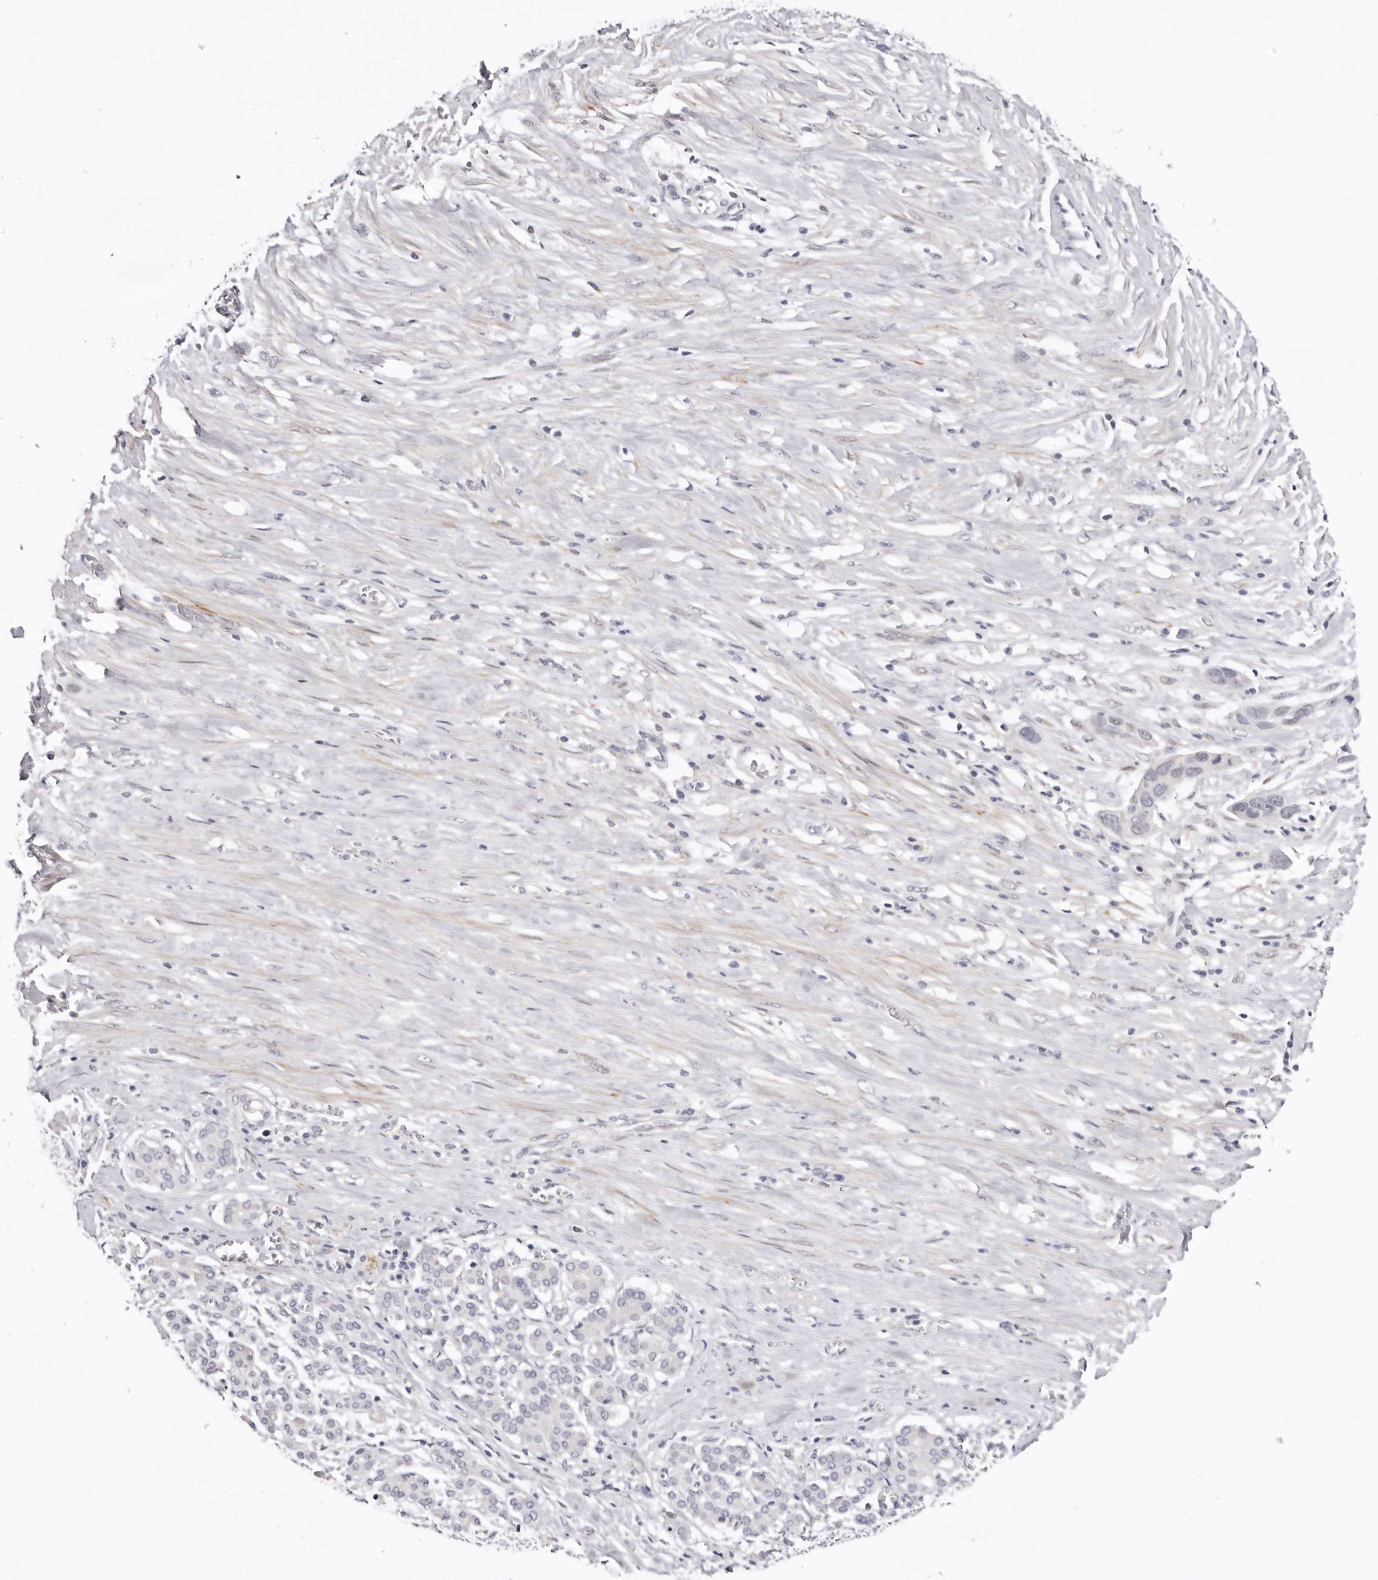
{"staining": {"intensity": "negative", "quantity": "none", "location": "none"}, "tissue": "pancreatic cancer", "cell_type": "Tumor cells", "image_type": "cancer", "snomed": [{"axis": "morphology", "description": "Adenocarcinoma, NOS"}, {"axis": "topography", "description": "Pancreas"}], "caption": "High magnification brightfield microscopy of pancreatic cancer (adenocarcinoma) stained with DAB (3,3'-diaminobenzidine) (brown) and counterstained with hematoxylin (blue): tumor cells show no significant expression.", "gene": "LMLN", "patient": {"sex": "female", "age": 60}}